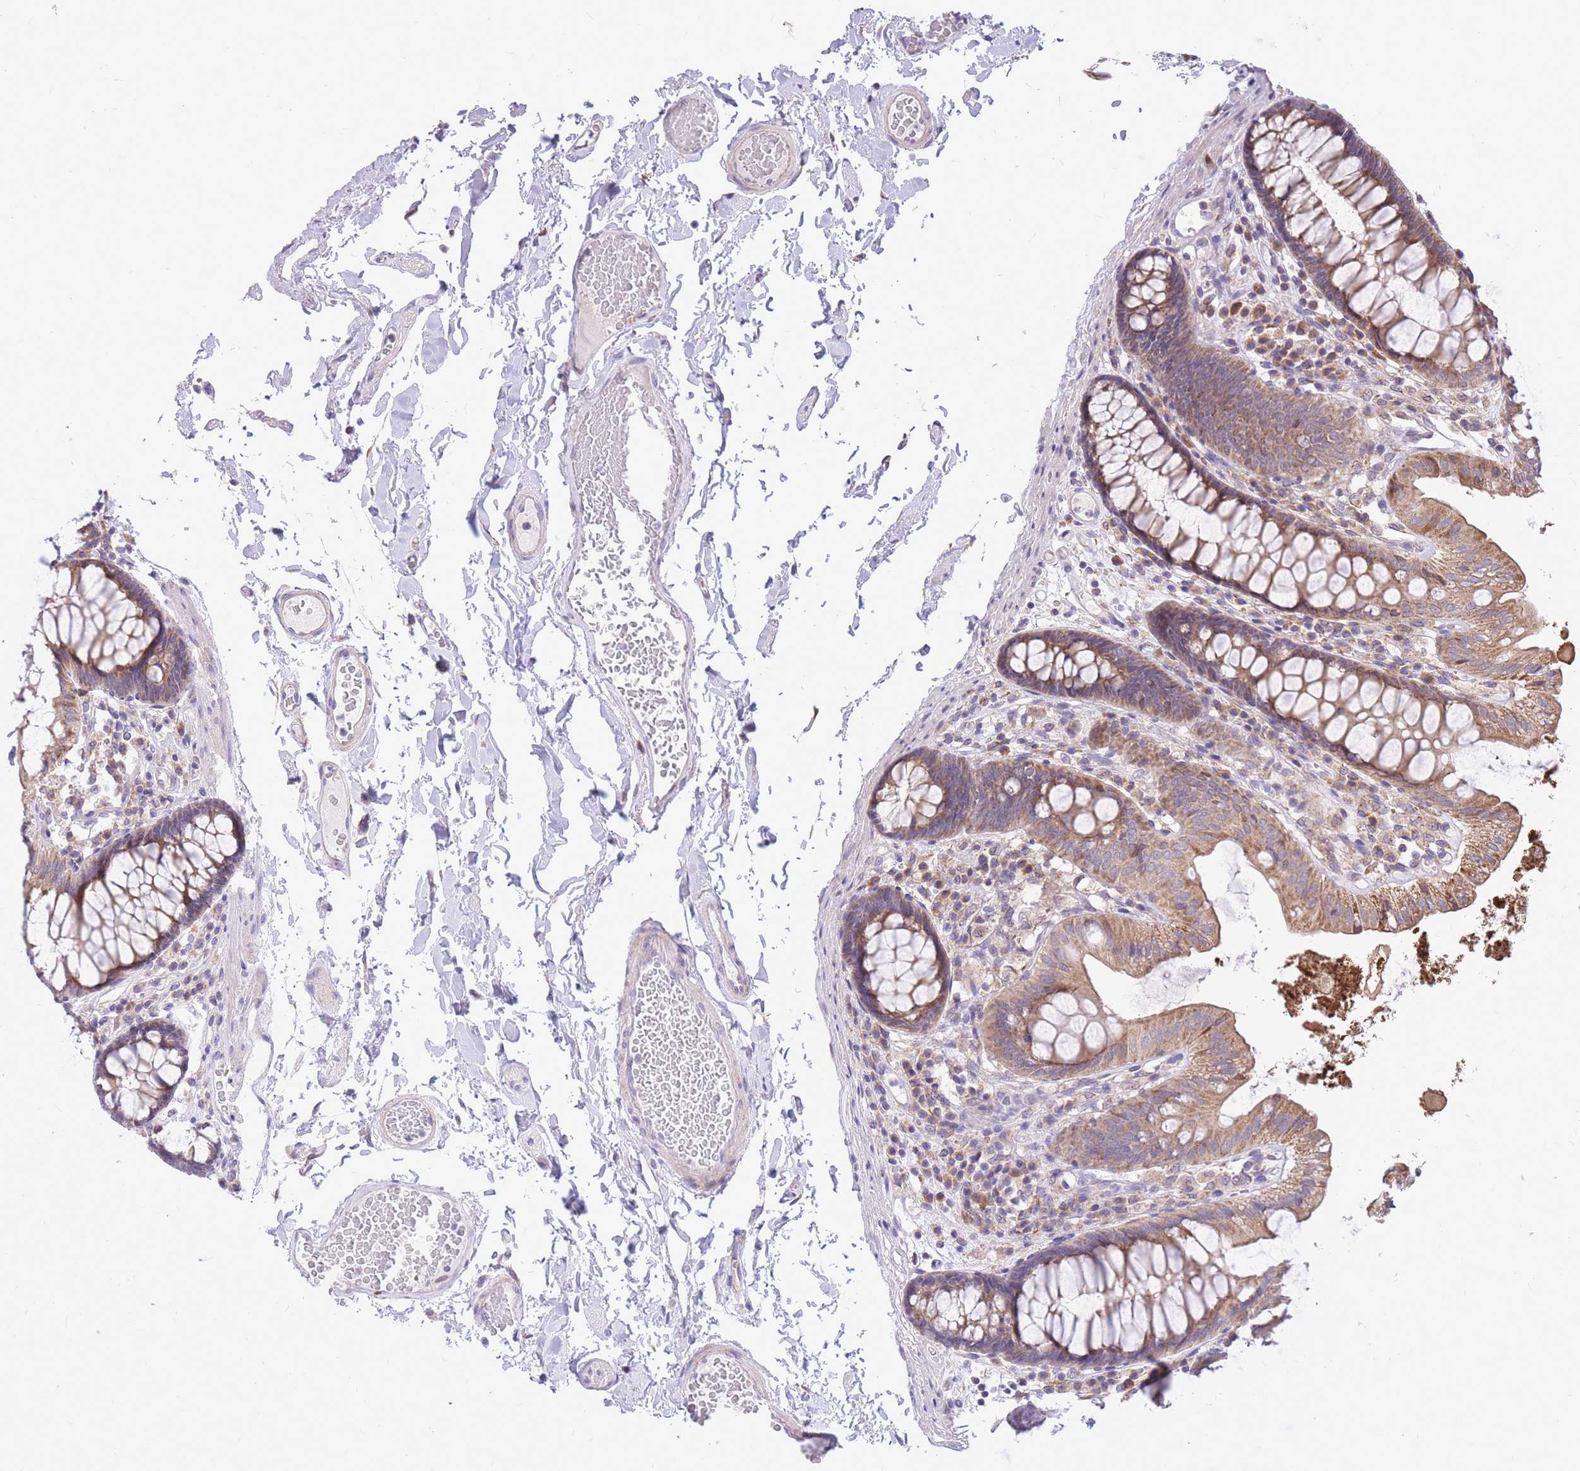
{"staining": {"intensity": "negative", "quantity": "none", "location": "none"}, "tissue": "colon", "cell_type": "Endothelial cells", "image_type": "normal", "snomed": [{"axis": "morphology", "description": "Normal tissue, NOS"}, {"axis": "topography", "description": "Colon"}], "caption": "Immunohistochemical staining of normal human colon reveals no significant expression in endothelial cells.", "gene": "TOPAZ1", "patient": {"sex": "male", "age": 84}}